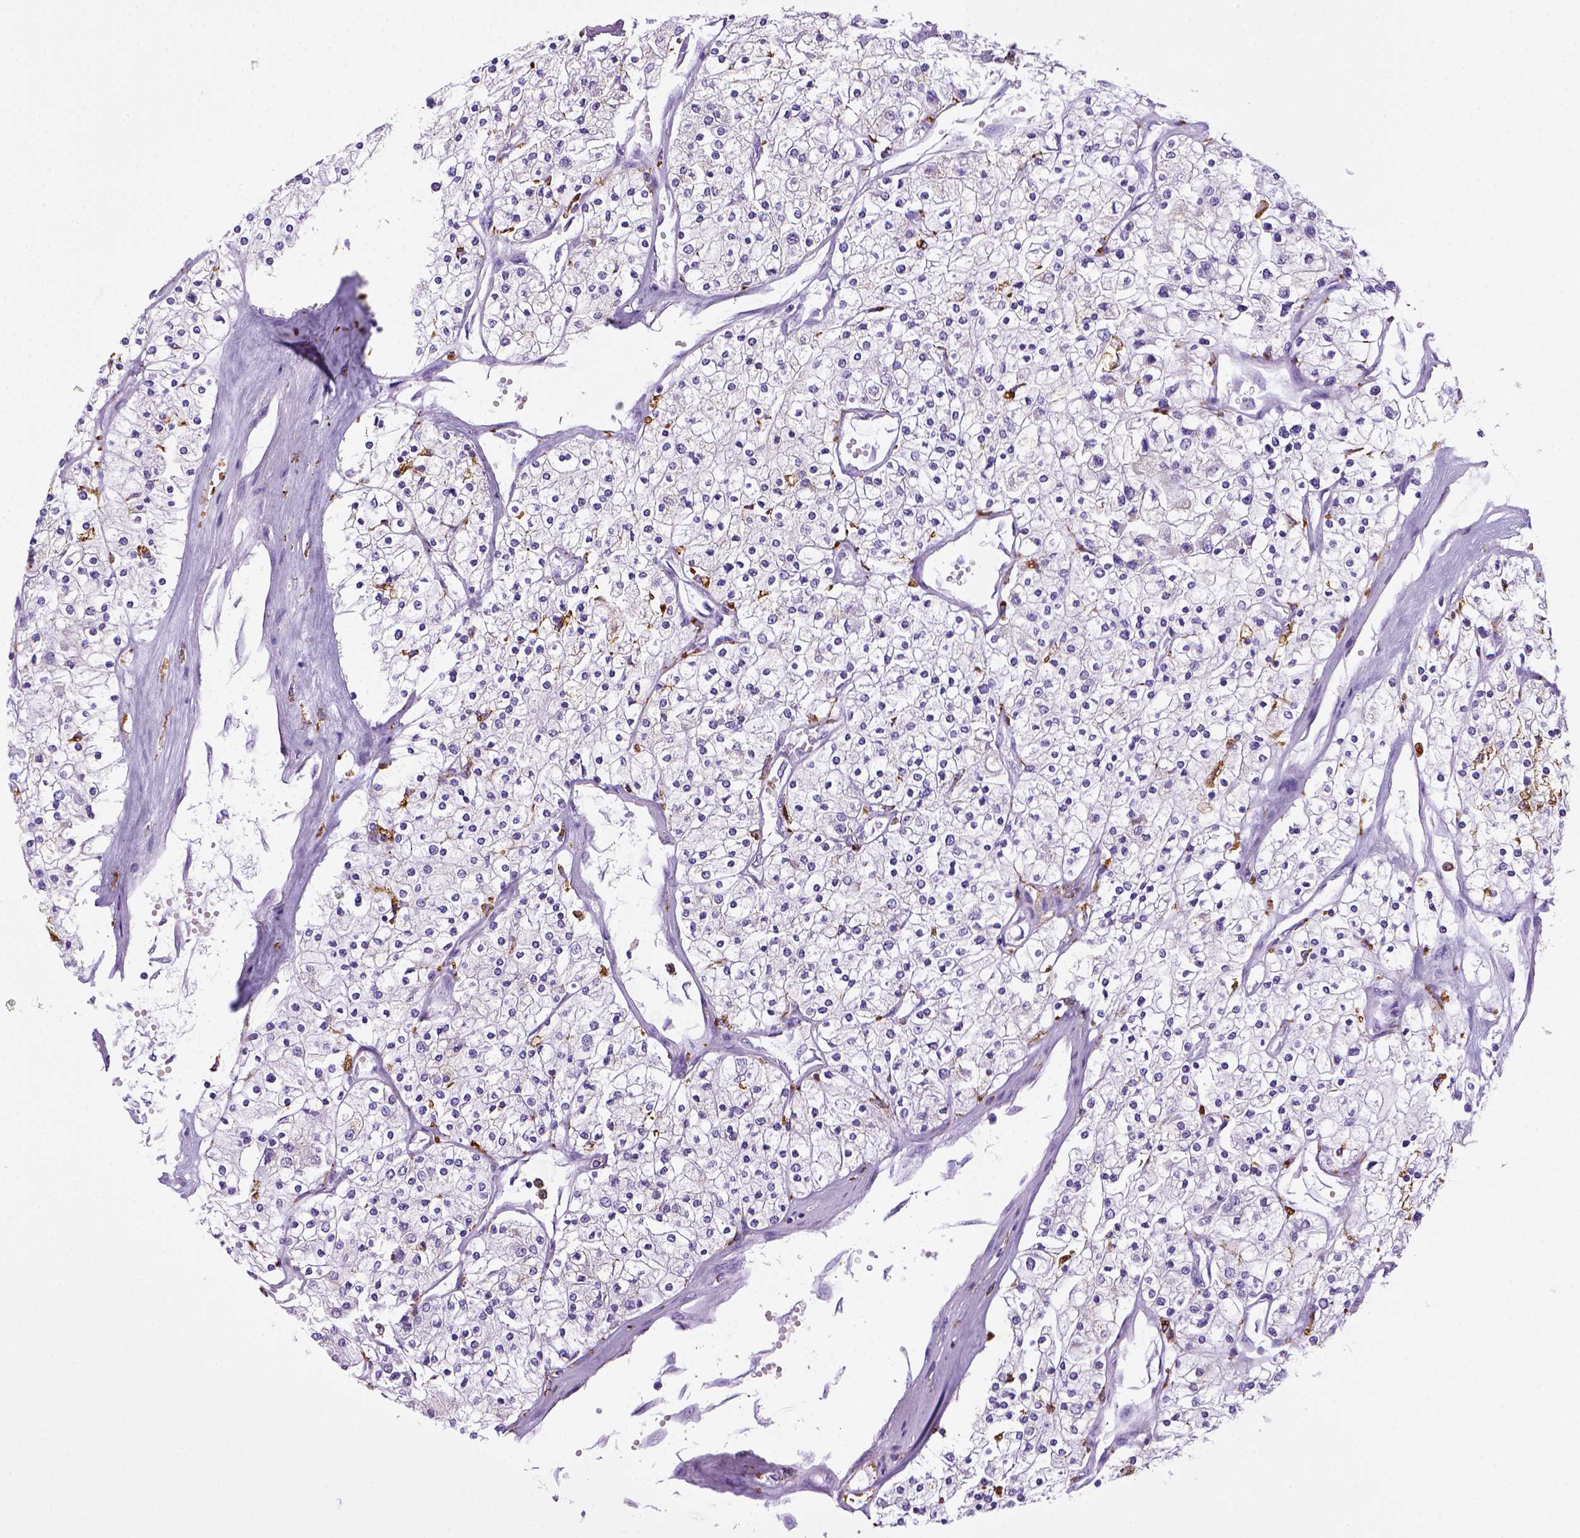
{"staining": {"intensity": "negative", "quantity": "none", "location": "none"}, "tissue": "renal cancer", "cell_type": "Tumor cells", "image_type": "cancer", "snomed": [{"axis": "morphology", "description": "Adenocarcinoma, NOS"}, {"axis": "topography", "description": "Kidney"}], "caption": "An immunohistochemistry photomicrograph of renal adenocarcinoma is shown. There is no staining in tumor cells of renal adenocarcinoma.", "gene": "CD68", "patient": {"sex": "male", "age": 80}}